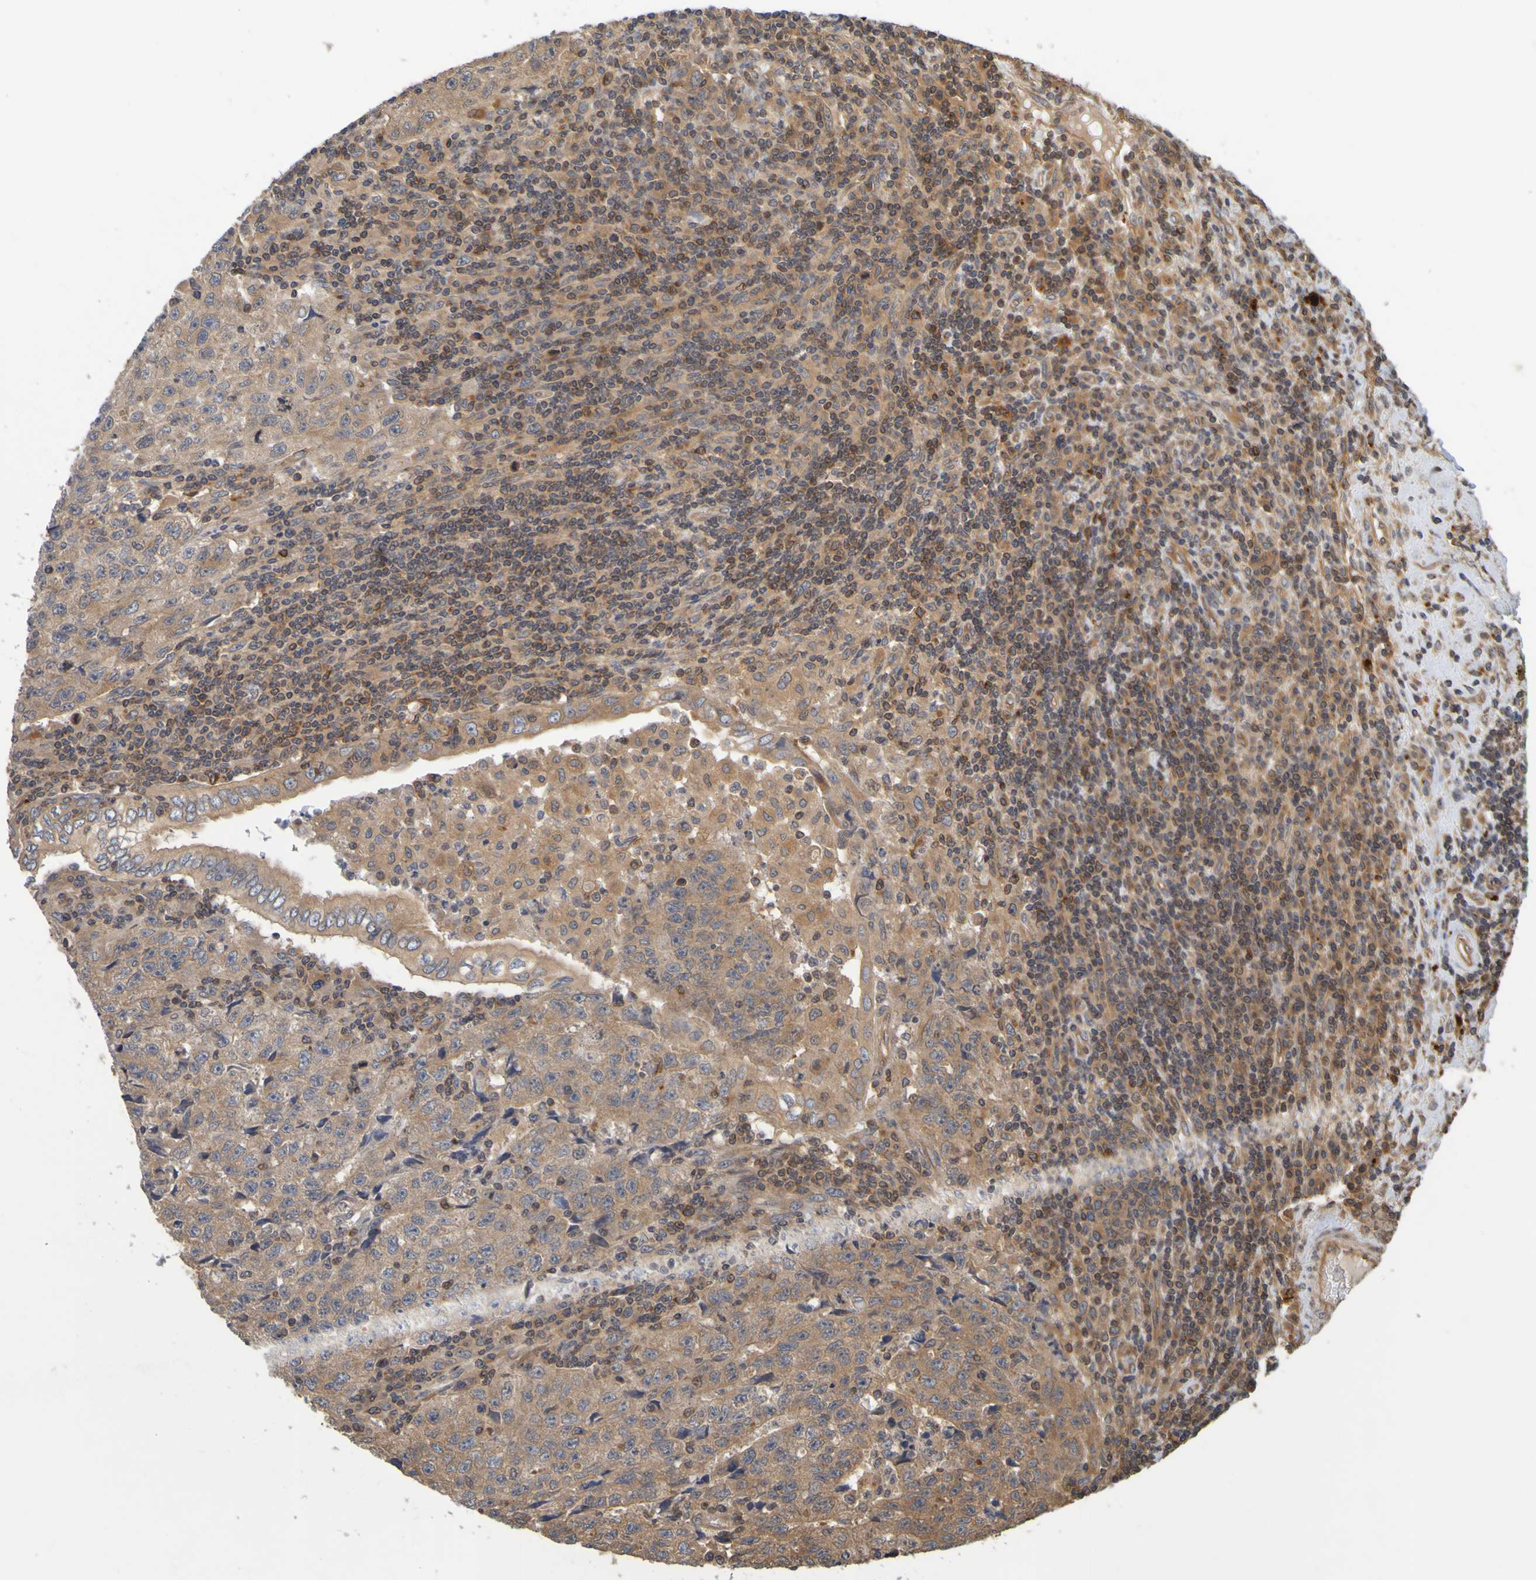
{"staining": {"intensity": "moderate", "quantity": "25%-75%", "location": "cytoplasmic/membranous"}, "tissue": "testis cancer", "cell_type": "Tumor cells", "image_type": "cancer", "snomed": [{"axis": "morphology", "description": "Necrosis, NOS"}, {"axis": "morphology", "description": "Carcinoma, Embryonal, NOS"}, {"axis": "topography", "description": "Testis"}], "caption": "A micrograph of testis cancer stained for a protein reveals moderate cytoplasmic/membranous brown staining in tumor cells.", "gene": "OCRL", "patient": {"sex": "male", "age": 19}}